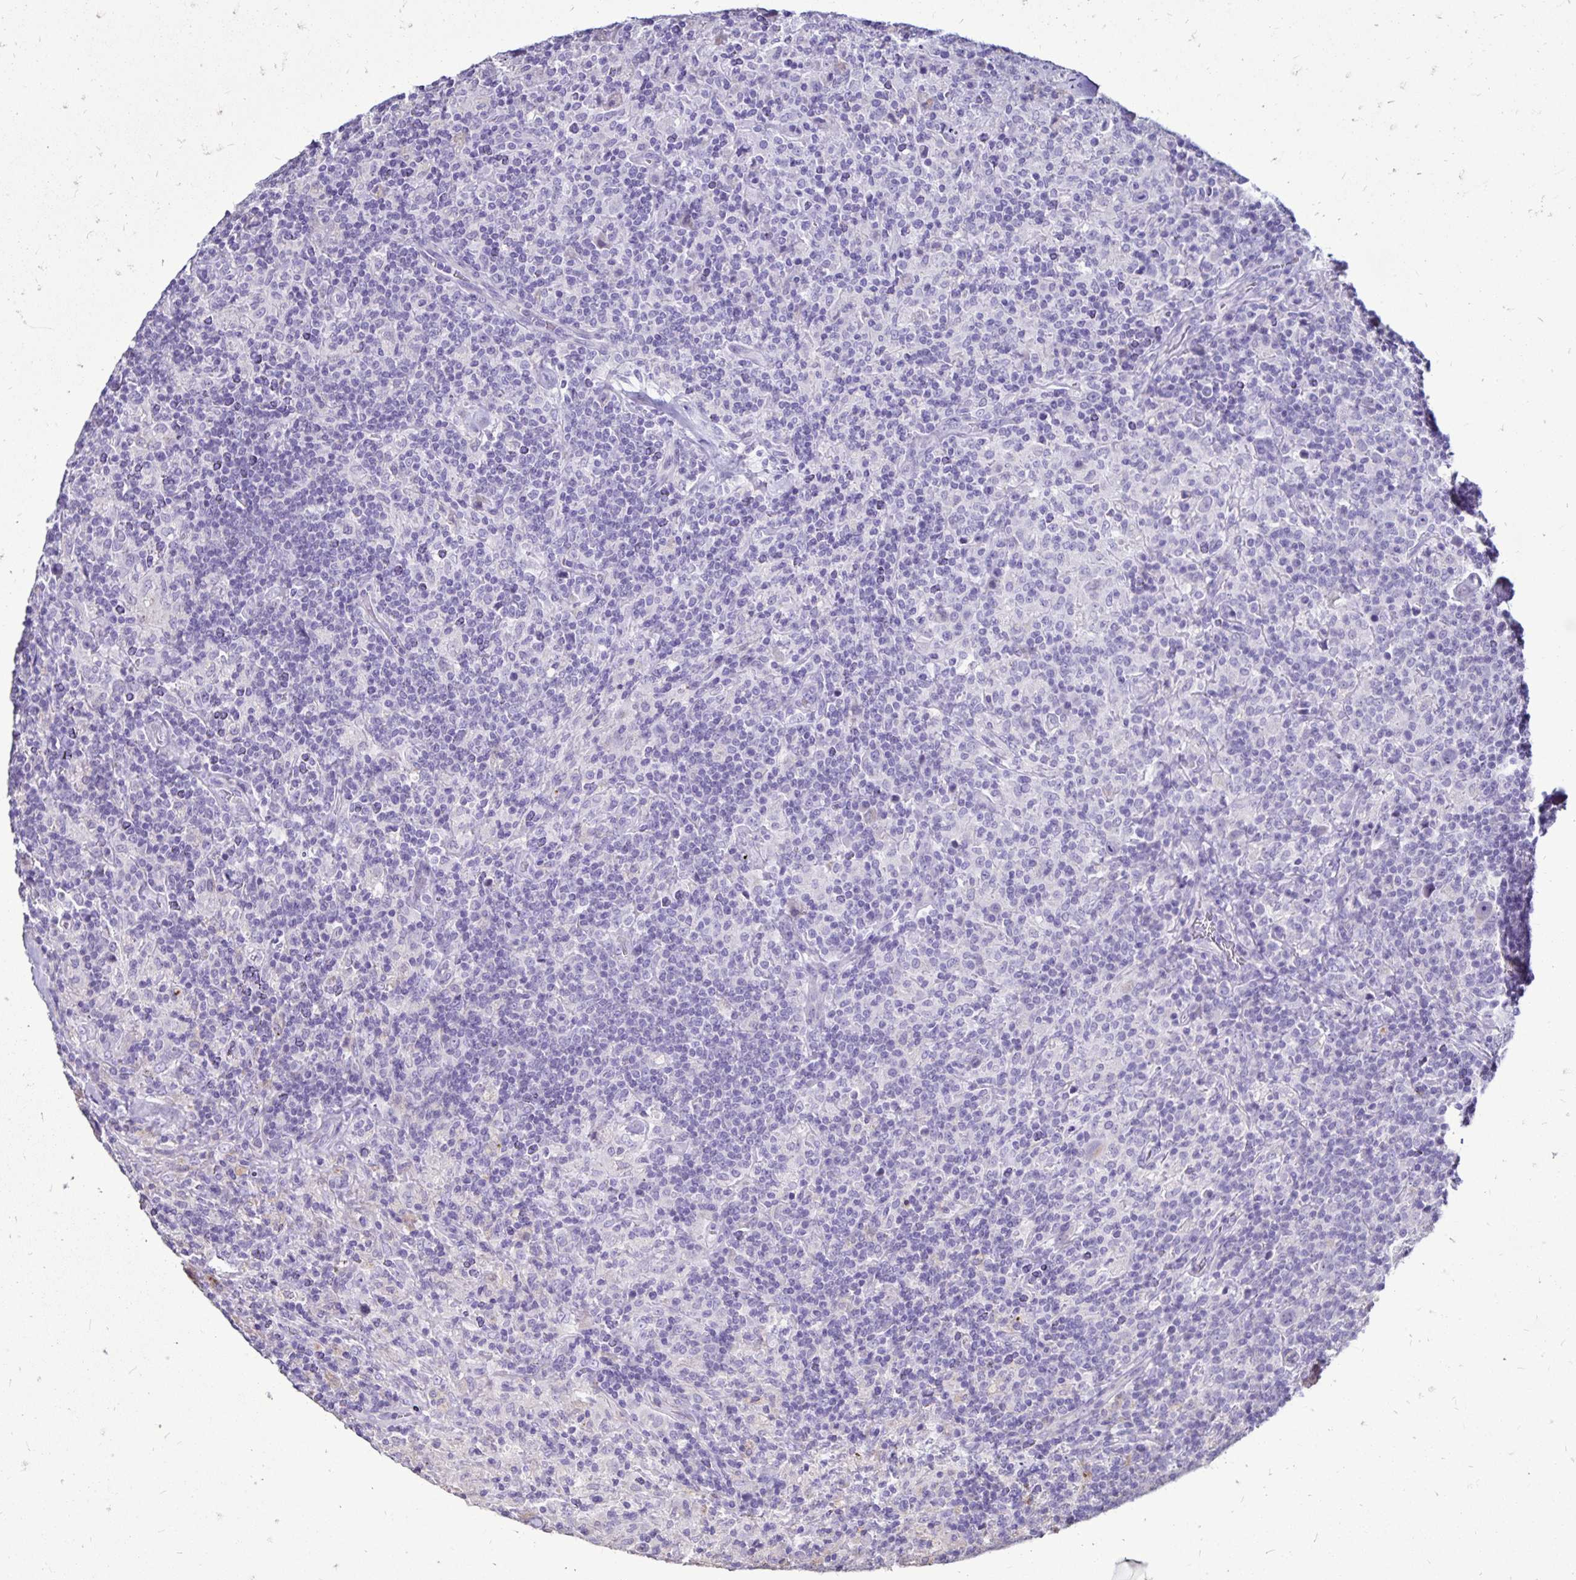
{"staining": {"intensity": "negative", "quantity": "none", "location": "none"}, "tissue": "lymphoma", "cell_type": "Tumor cells", "image_type": "cancer", "snomed": [{"axis": "morphology", "description": "Hodgkin's disease, NOS"}, {"axis": "topography", "description": "Lymph node"}], "caption": "Tumor cells are negative for protein expression in human lymphoma.", "gene": "EVPL", "patient": {"sex": "male", "age": 70}}